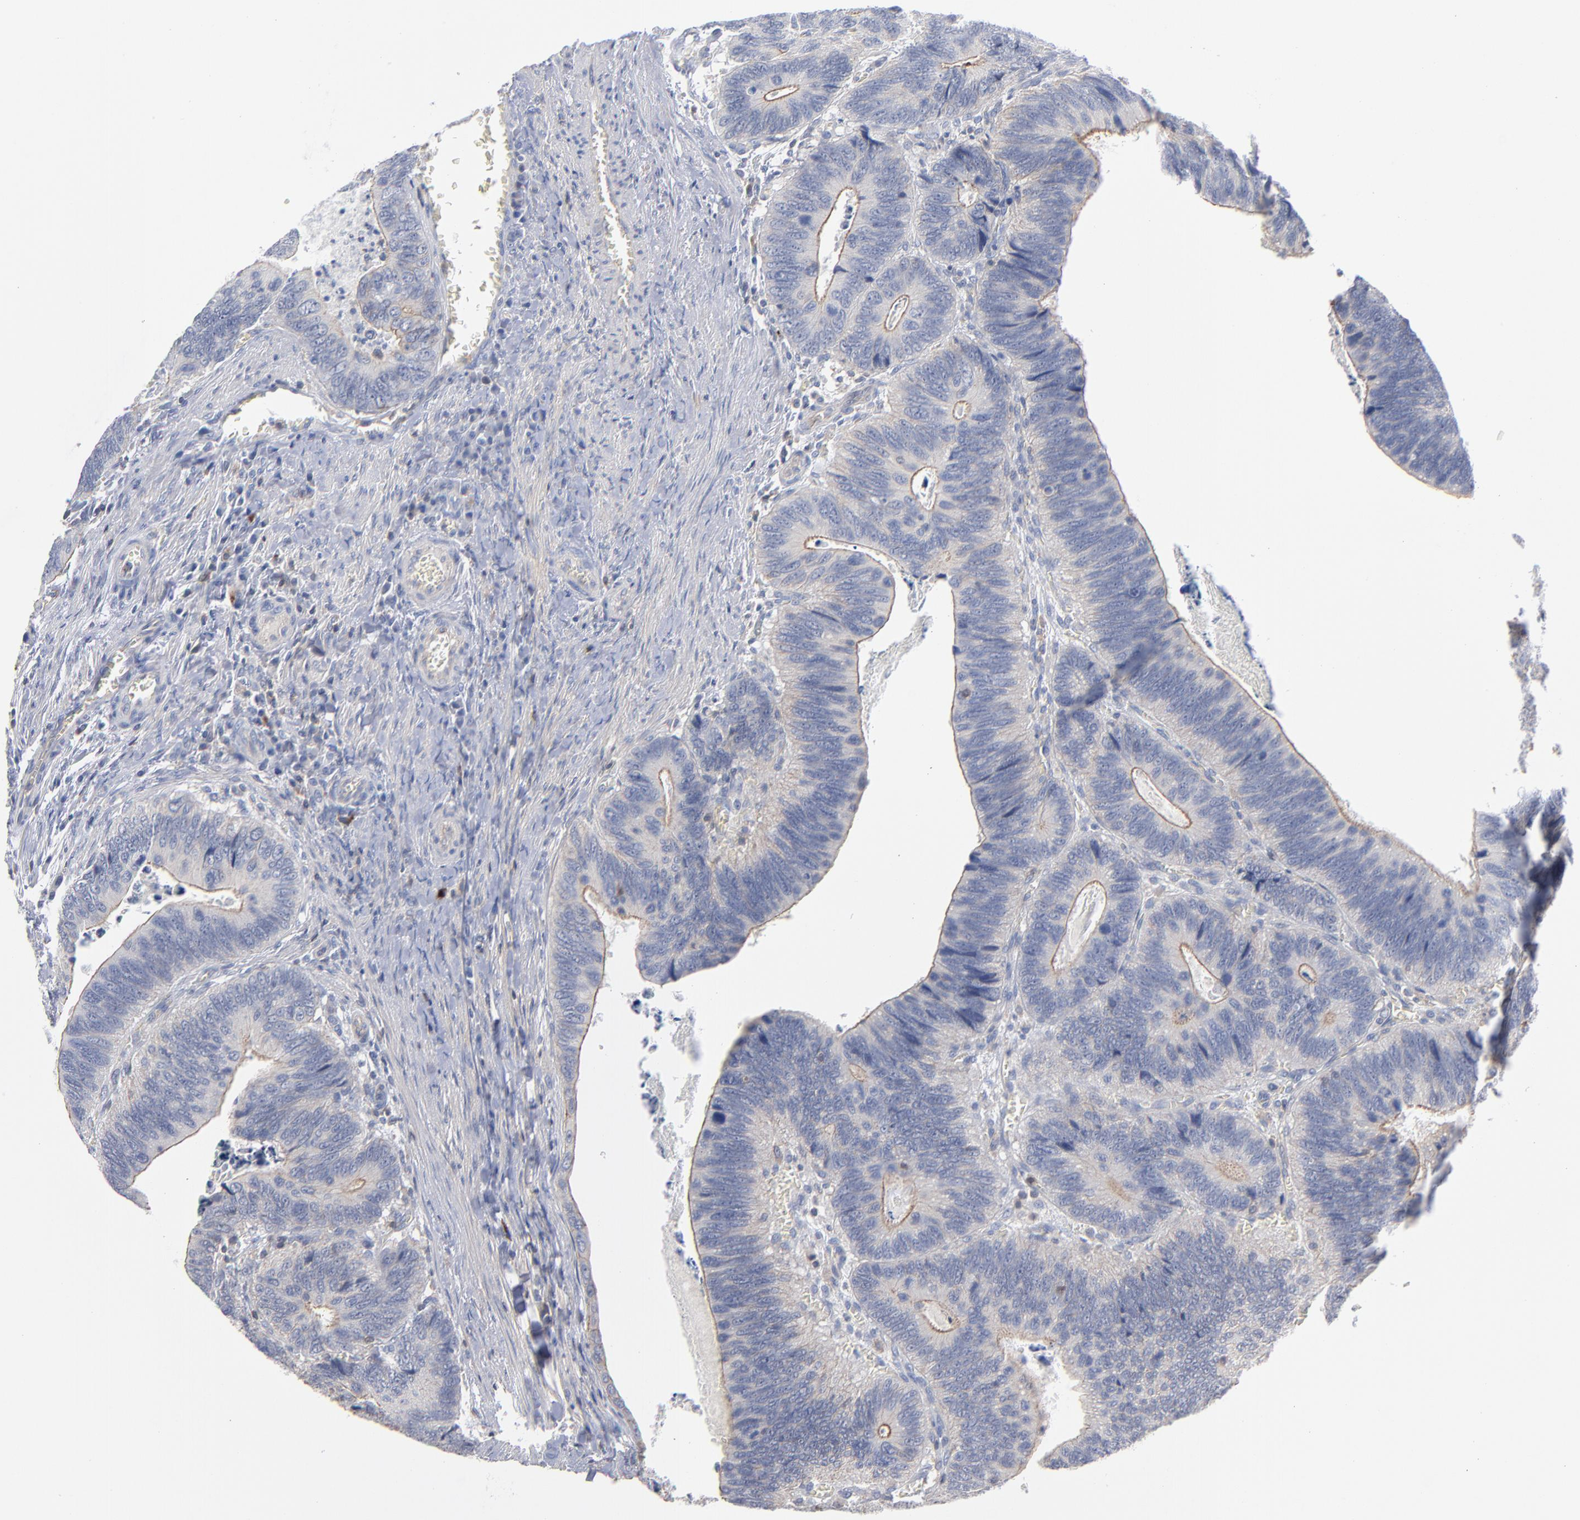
{"staining": {"intensity": "weak", "quantity": ">75%", "location": "cytoplasmic/membranous"}, "tissue": "colorectal cancer", "cell_type": "Tumor cells", "image_type": "cancer", "snomed": [{"axis": "morphology", "description": "Adenocarcinoma, NOS"}, {"axis": "topography", "description": "Colon"}], "caption": "Human adenocarcinoma (colorectal) stained with a brown dye exhibits weak cytoplasmic/membranous positive positivity in about >75% of tumor cells.", "gene": "PDLIM2", "patient": {"sex": "male", "age": 72}}